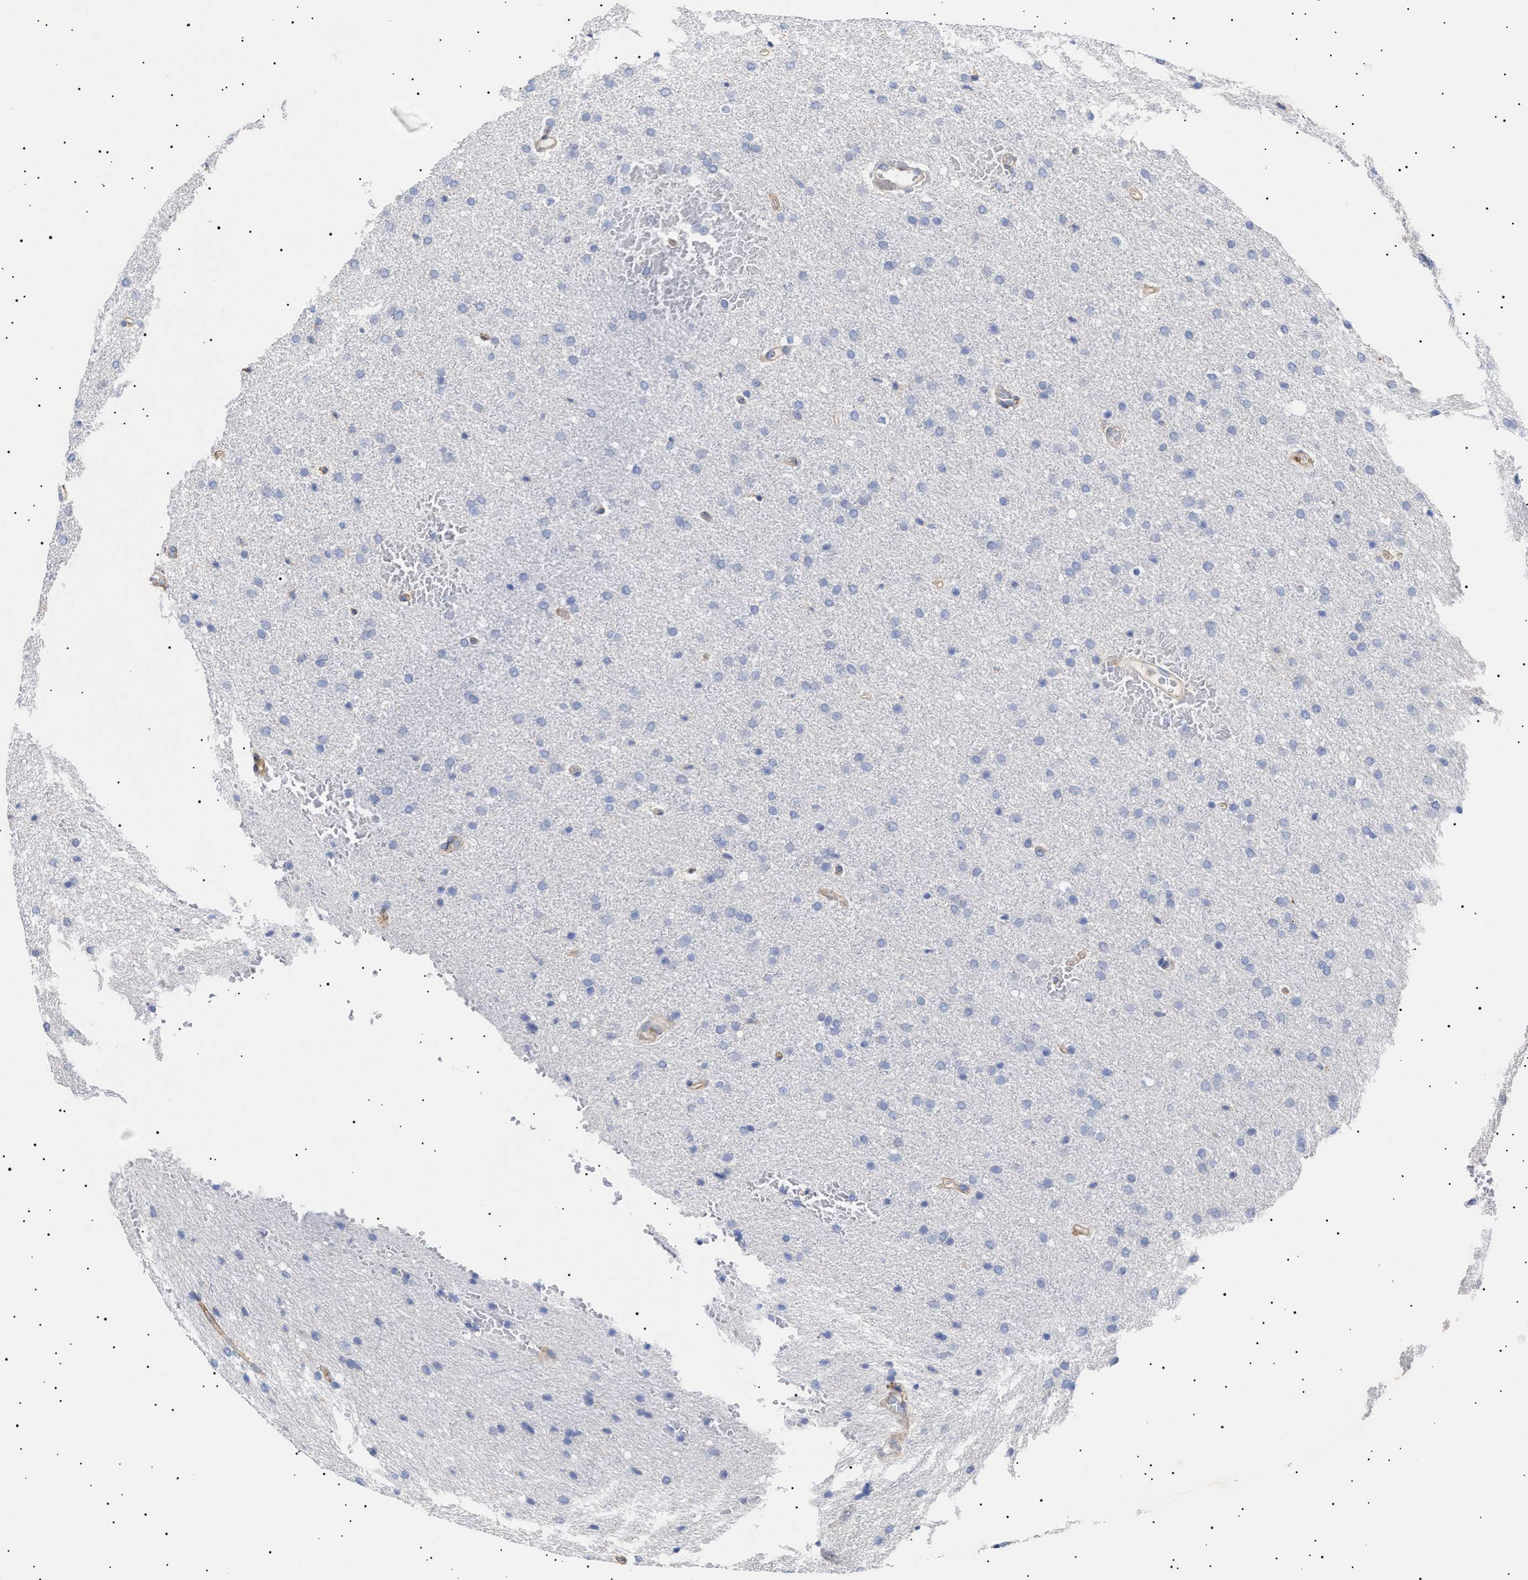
{"staining": {"intensity": "negative", "quantity": "none", "location": "none"}, "tissue": "glioma", "cell_type": "Tumor cells", "image_type": "cancer", "snomed": [{"axis": "morphology", "description": "Glioma, malignant, Low grade"}, {"axis": "topography", "description": "Brain"}], "caption": "This is an IHC micrograph of malignant glioma (low-grade). There is no expression in tumor cells.", "gene": "ERCC6L2", "patient": {"sex": "female", "age": 37}}